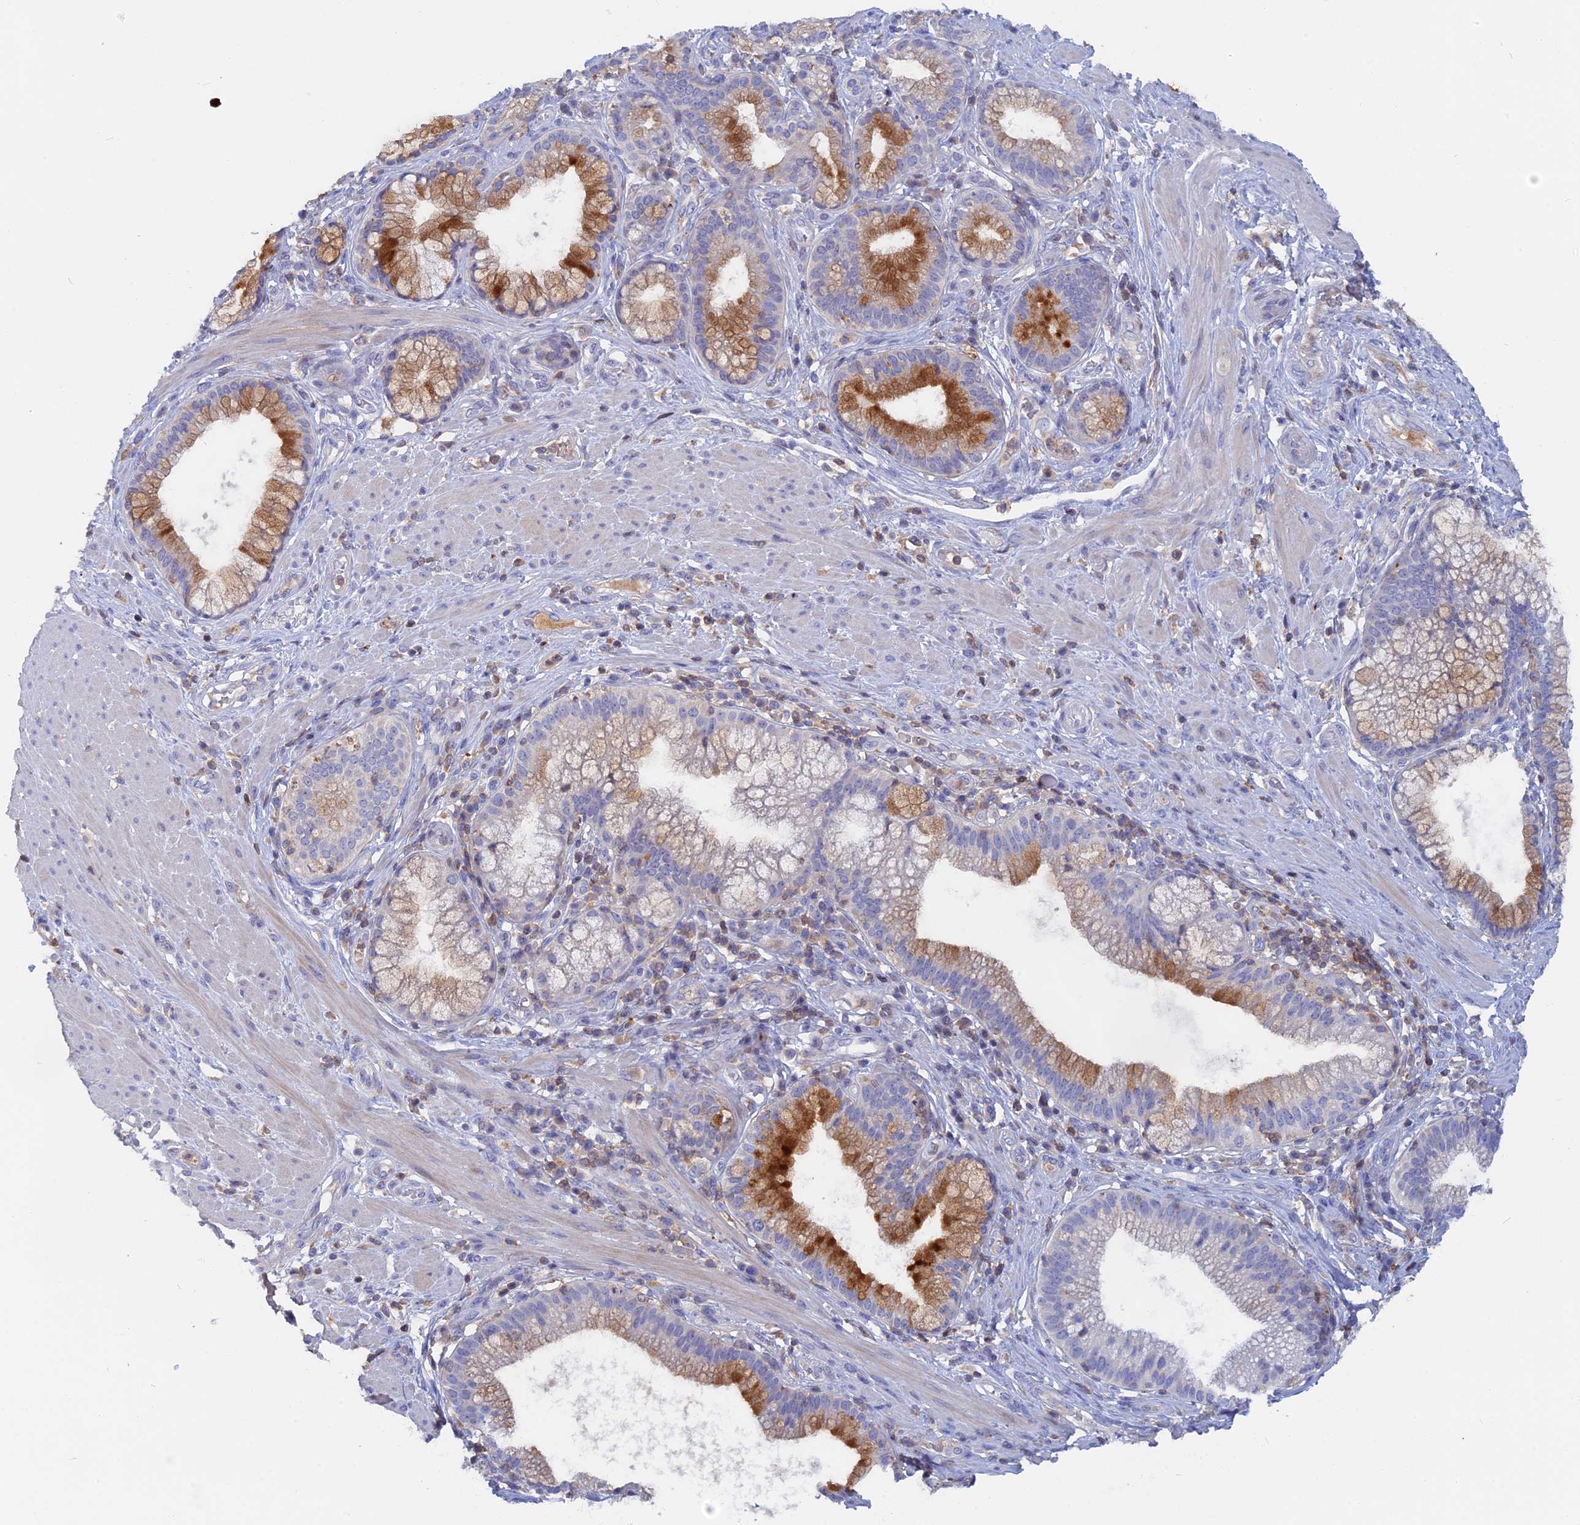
{"staining": {"intensity": "moderate", "quantity": "25%-75%", "location": "cytoplasmic/membranous"}, "tissue": "pancreatic cancer", "cell_type": "Tumor cells", "image_type": "cancer", "snomed": [{"axis": "morphology", "description": "Adenocarcinoma, NOS"}, {"axis": "topography", "description": "Pancreas"}], "caption": "High-power microscopy captured an IHC histopathology image of pancreatic cancer (adenocarcinoma), revealing moderate cytoplasmic/membranous expression in approximately 25%-75% of tumor cells.", "gene": "ACP7", "patient": {"sex": "male", "age": 72}}